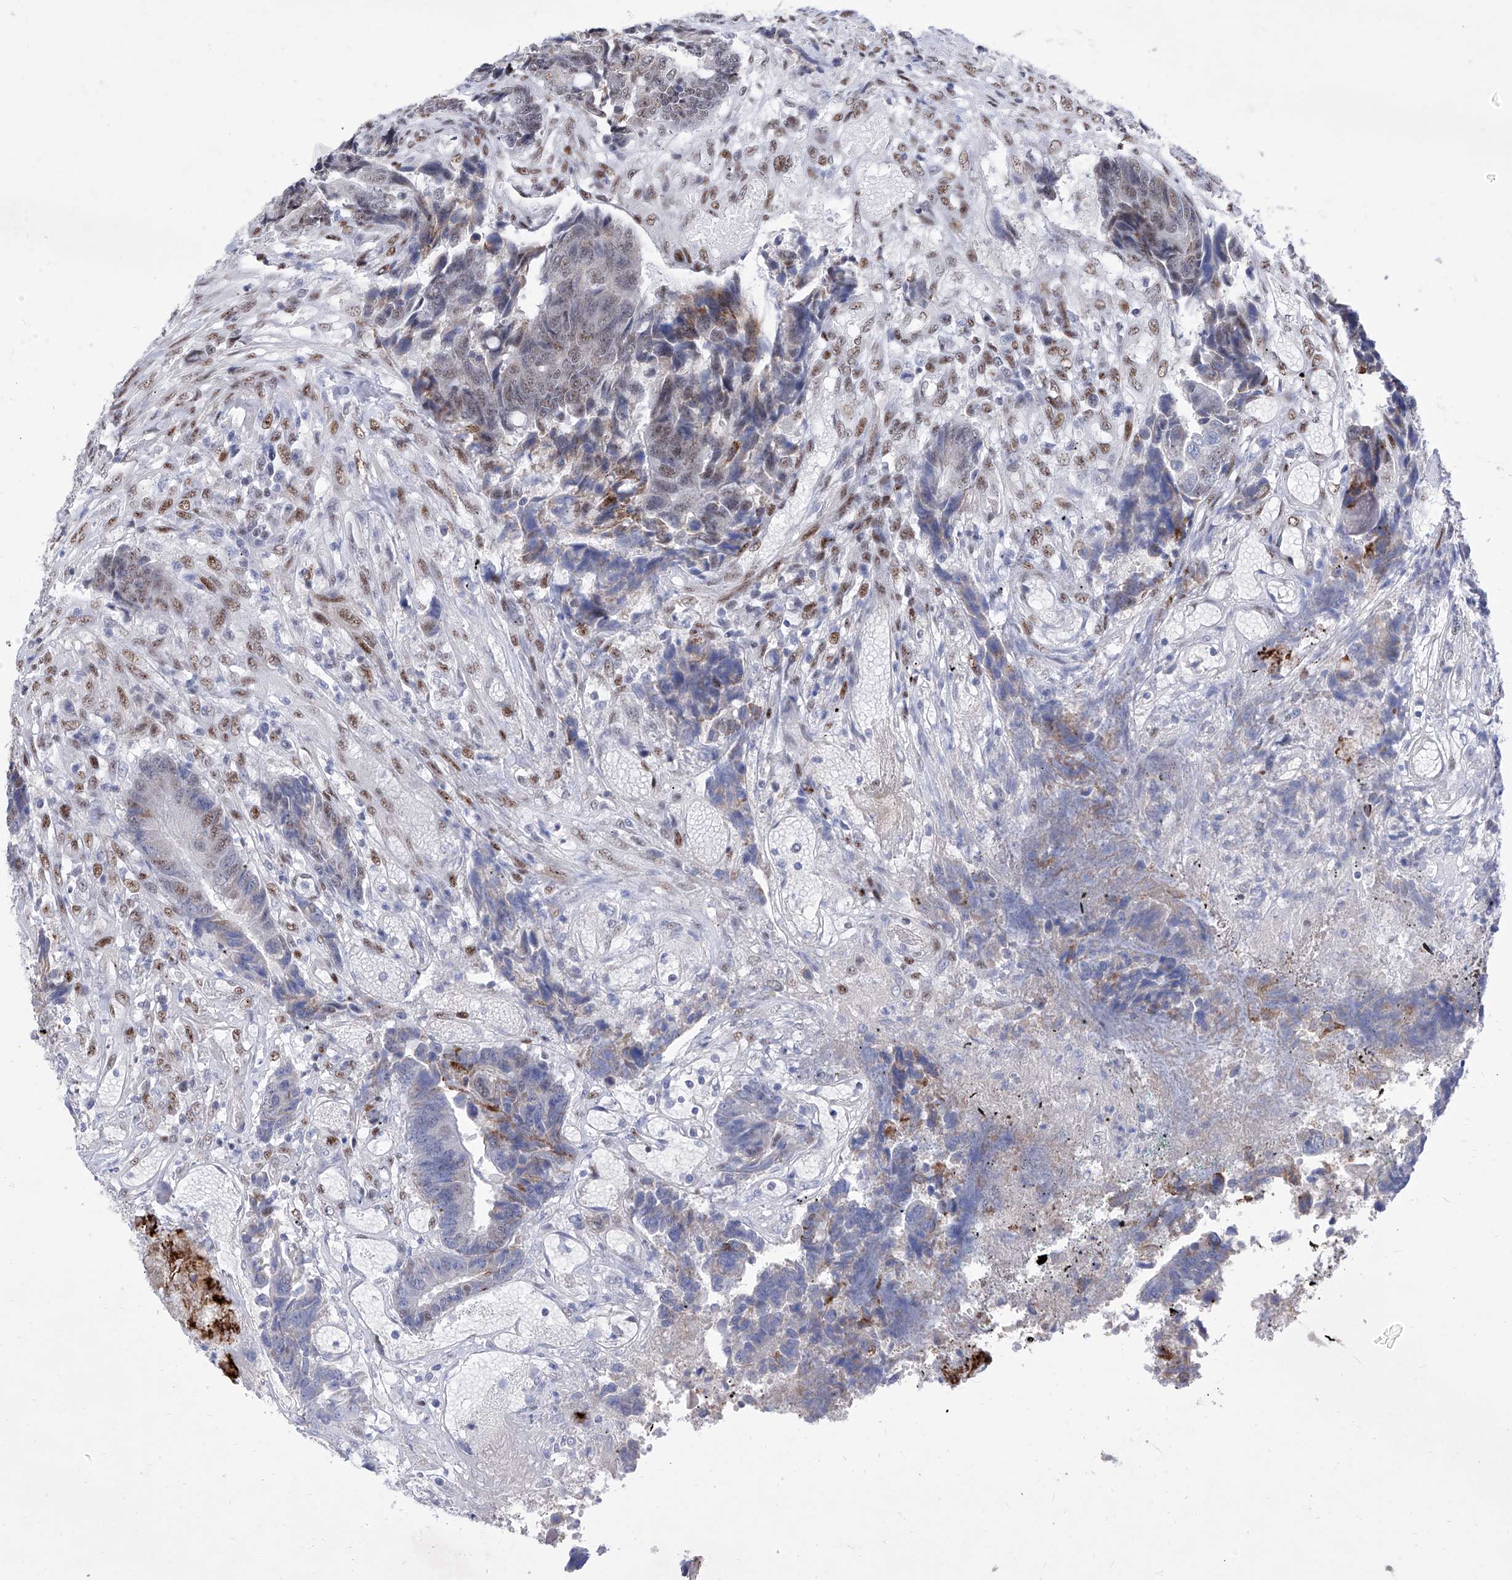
{"staining": {"intensity": "moderate", "quantity": "<25%", "location": "cytoplasmic/membranous,nuclear"}, "tissue": "colorectal cancer", "cell_type": "Tumor cells", "image_type": "cancer", "snomed": [{"axis": "morphology", "description": "Adenocarcinoma, NOS"}, {"axis": "topography", "description": "Rectum"}], "caption": "The micrograph reveals staining of adenocarcinoma (colorectal), revealing moderate cytoplasmic/membranous and nuclear protein positivity (brown color) within tumor cells.", "gene": "ATN1", "patient": {"sex": "male", "age": 84}}